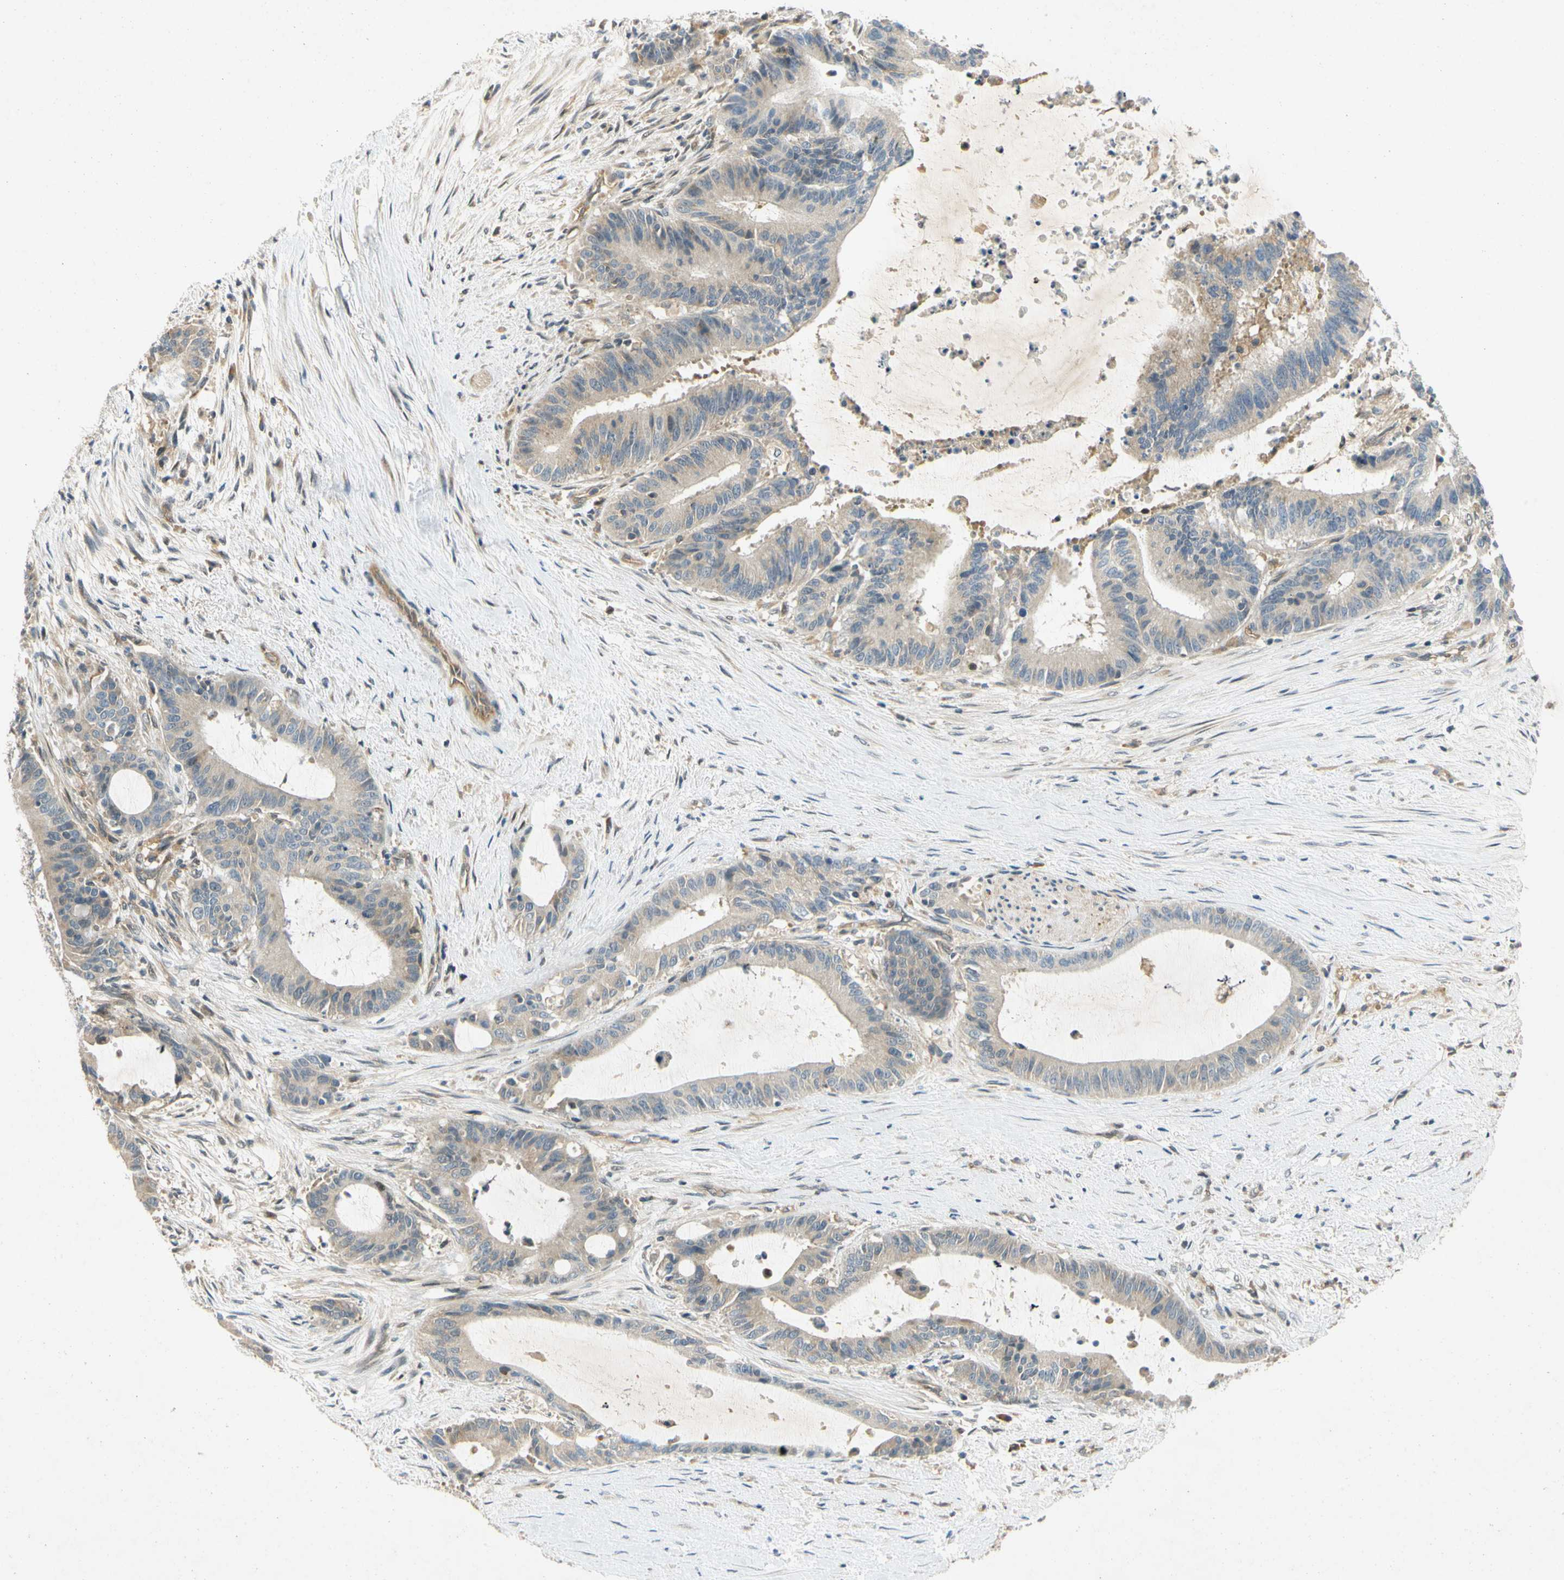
{"staining": {"intensity": "weak", "quantity": ">75%", "location": "cytoplasmic/membranous"}, "tissue": "liver cancer", "cell_type": "Tumor cells", "image_type": "cancer", "snomed": [{"axis": "morphology", "description": "Cholangiocarcinoma"}, {"axis": "topography", "description": "Liver"}], "caption": "Immunohistochemistry (IHC) (DAB) staining of liver cholangiocarcinoma reveals weak cytoplasmic/membranous protein expression in about >75% of tumor cells.", "gene": "GATD1", "patient": {"sex": "female", "age": 73}}